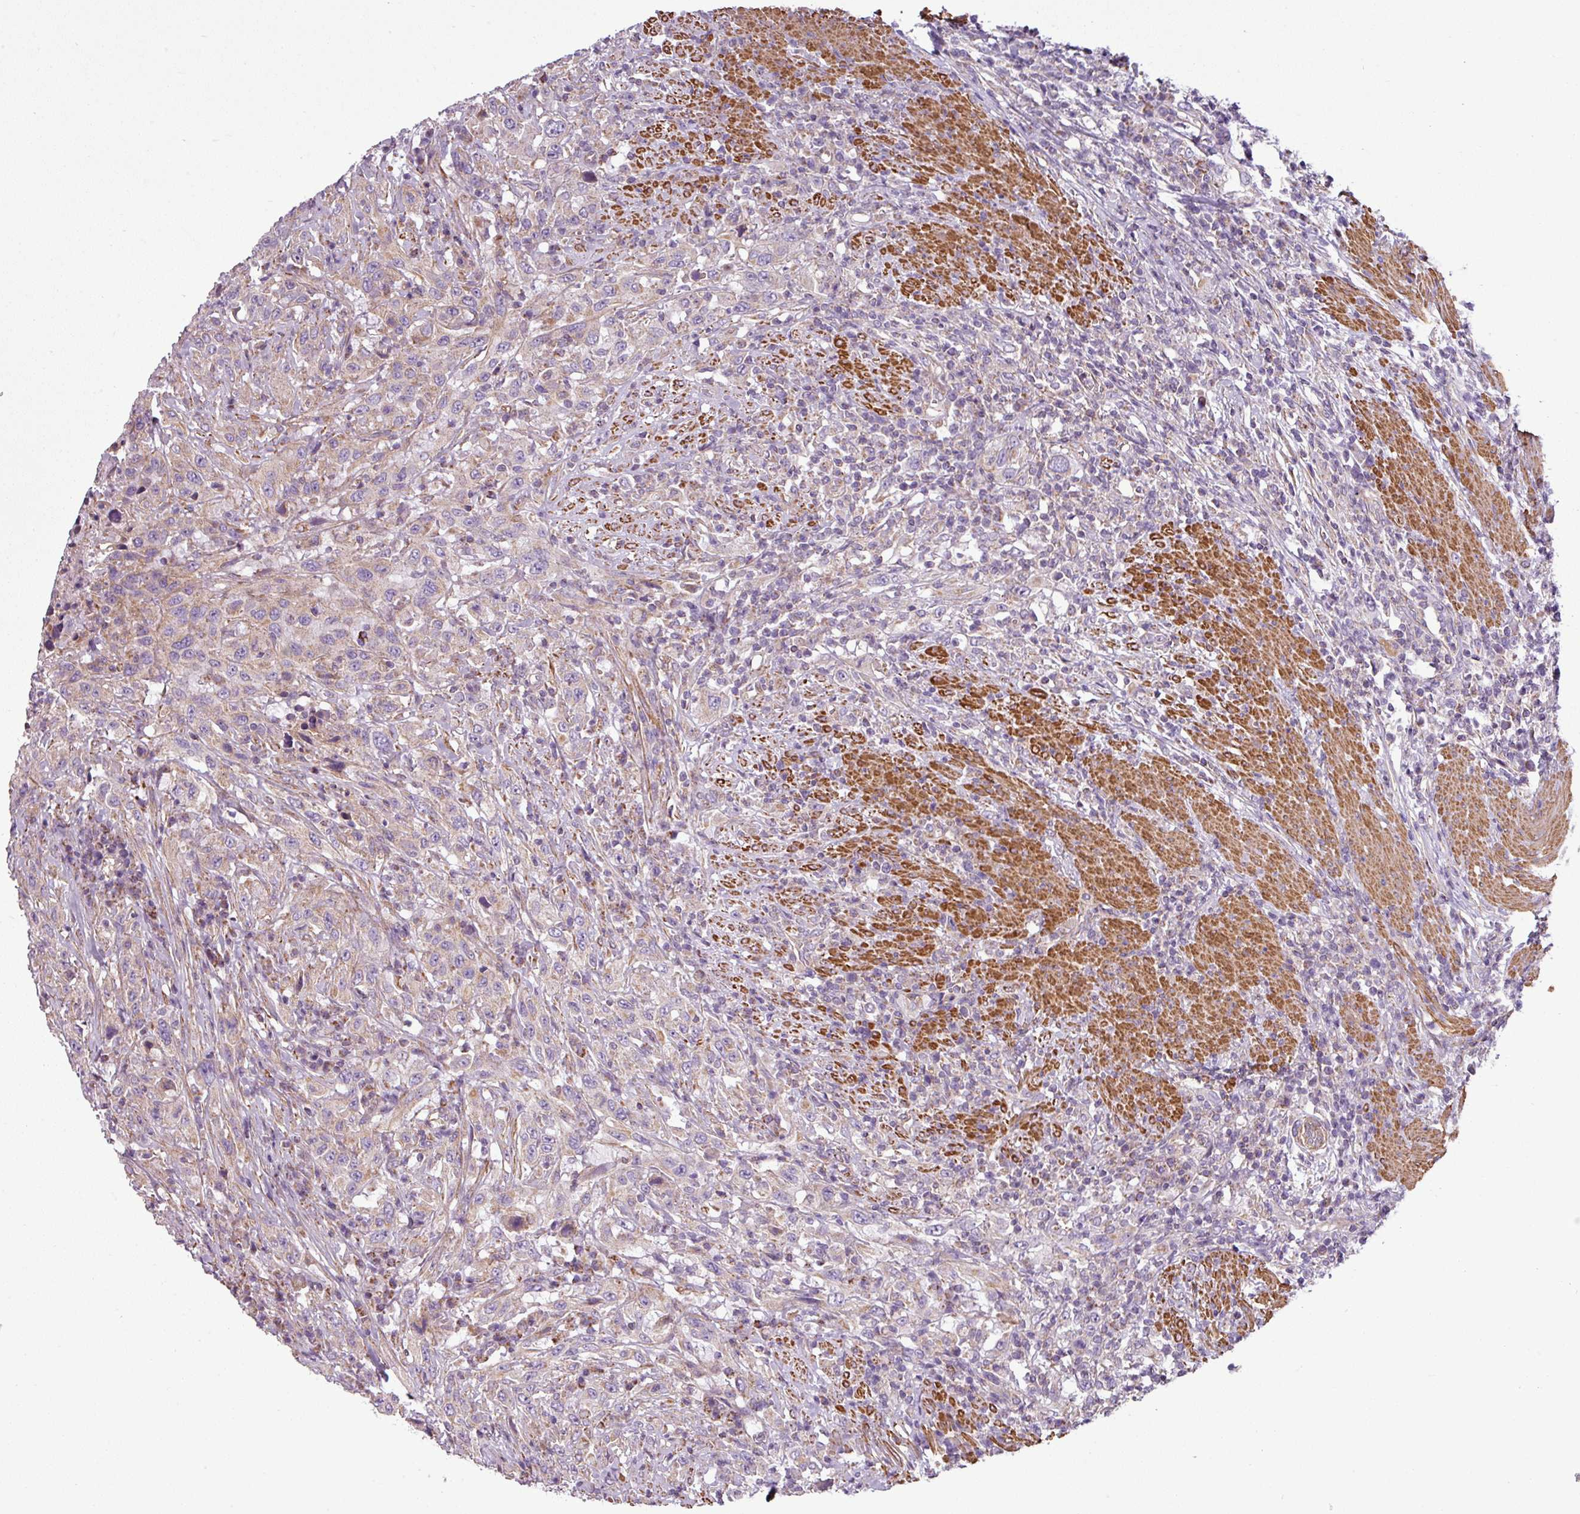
{"staining": {"intensity": "weak", "quantity": "<25%", "location": "cytoplasmic/membranous"}, "tissue": "urothelial cancer", "cell_type": "Tumor cells", "image_type": "cancer", "snomed": [{"axis": "morphology", "description": "Urothelial carcinoma, High grade"}, {"axis": "topography", "description": "Urinary bladder"}], "caption": "Immunohistochemistry histopathology image of neoplastic tissue: human urothelial carcinoma (high-grade) stained with DAB demonstrates no significant protein positivity in tumor cells.", "gene": "BTN2A2", "patient": {"sex": "male", "age": 61}}